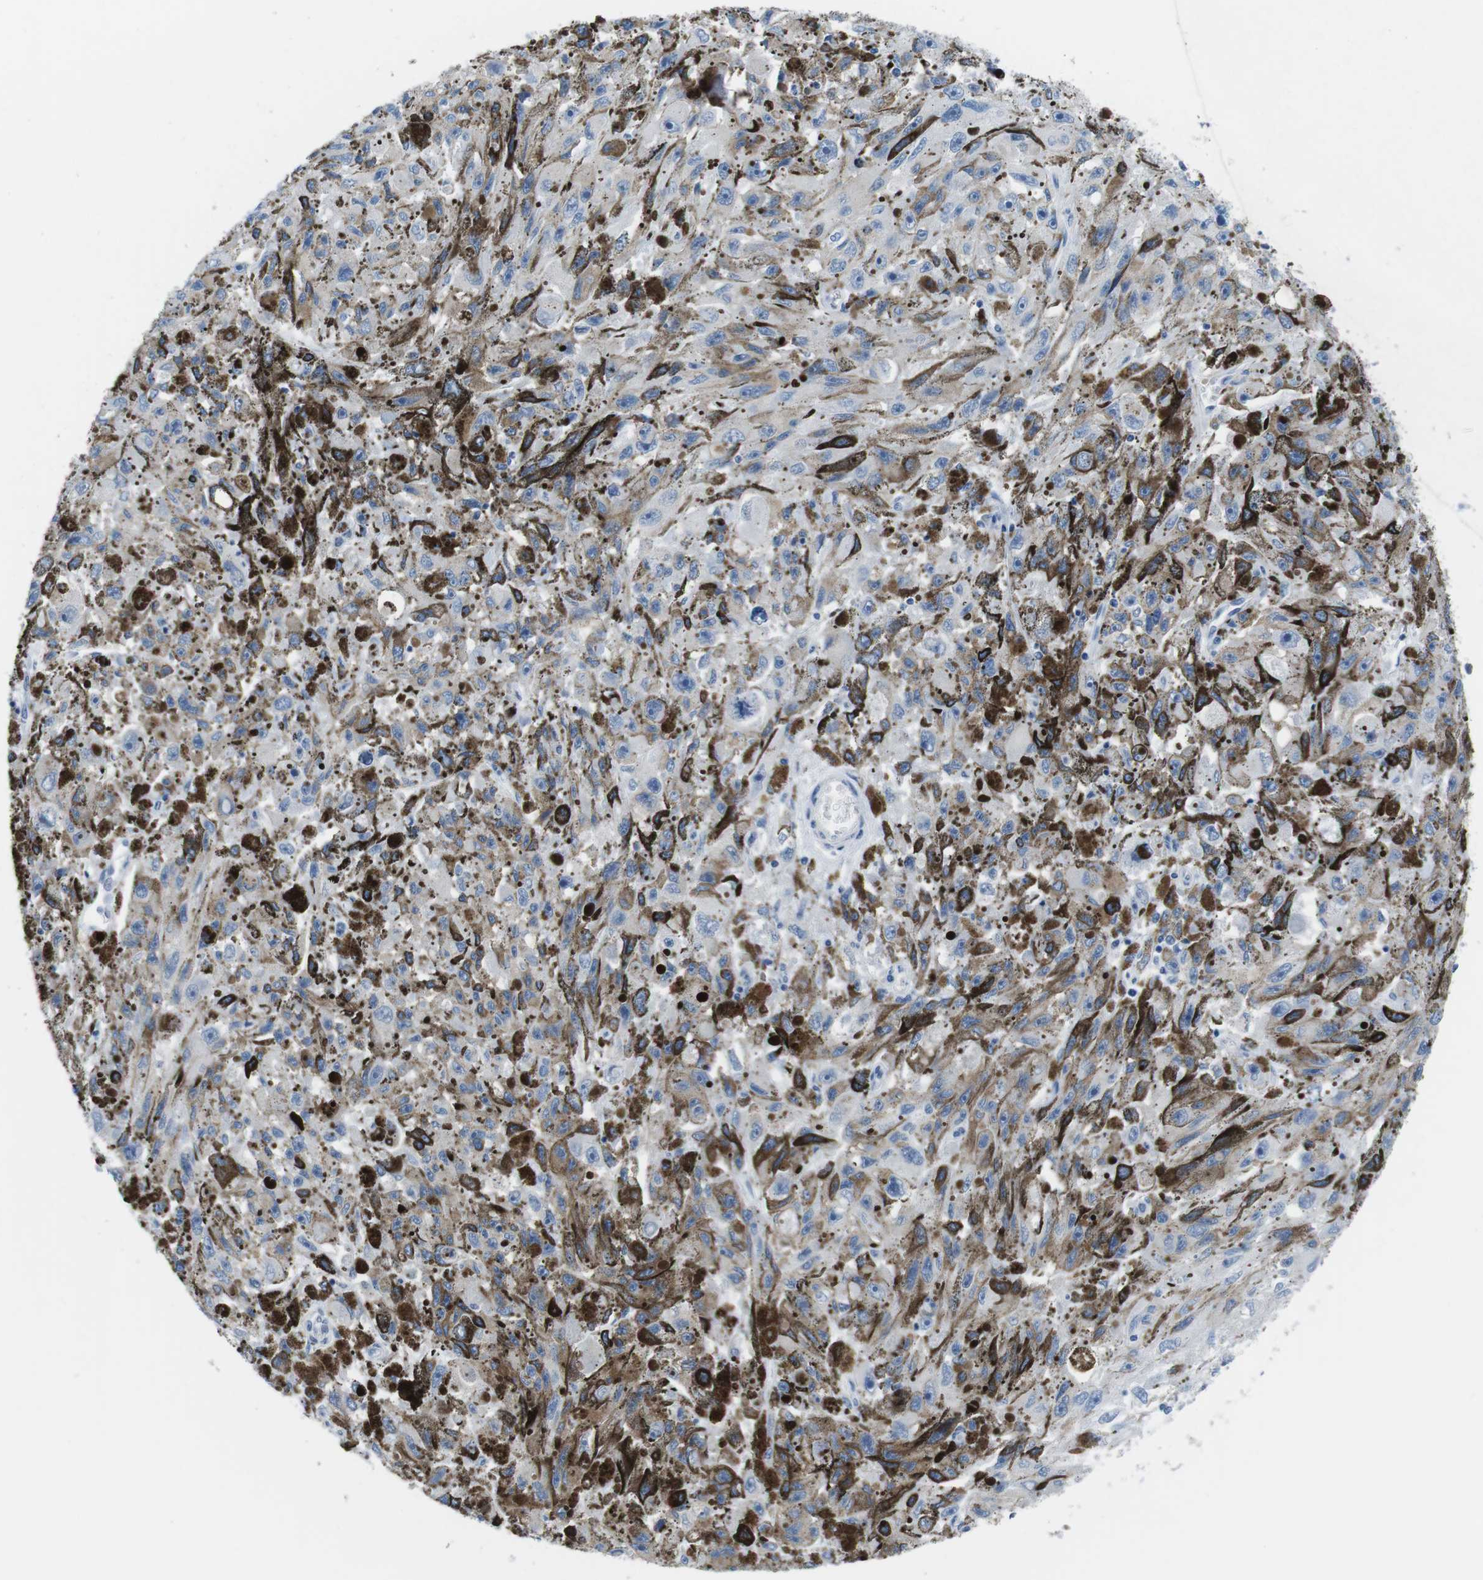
{"staining": {"intensity": "negative", "quantity": "none", "location": "none"}, "tissue": "melanoma", "cell_type": "Tumor cells", "image_type": "cancer", "snomed": [{"axis": "morphology", "description": "Malignant melanoma, NOS"}, {"axis": "topography", "description": "Skin"}], "caption": "Immunohistochemistry image of human melanoma stained for a protein (brown), which demonstrates no staining in tumor cells. The staining is performed using DAB (3,3'-diaminobenzidine) brown chromogen with nuclei counter-stained in using hematoxylin.", "gene": "MUC2", "patient": {"sex": "female", "age": 104}}